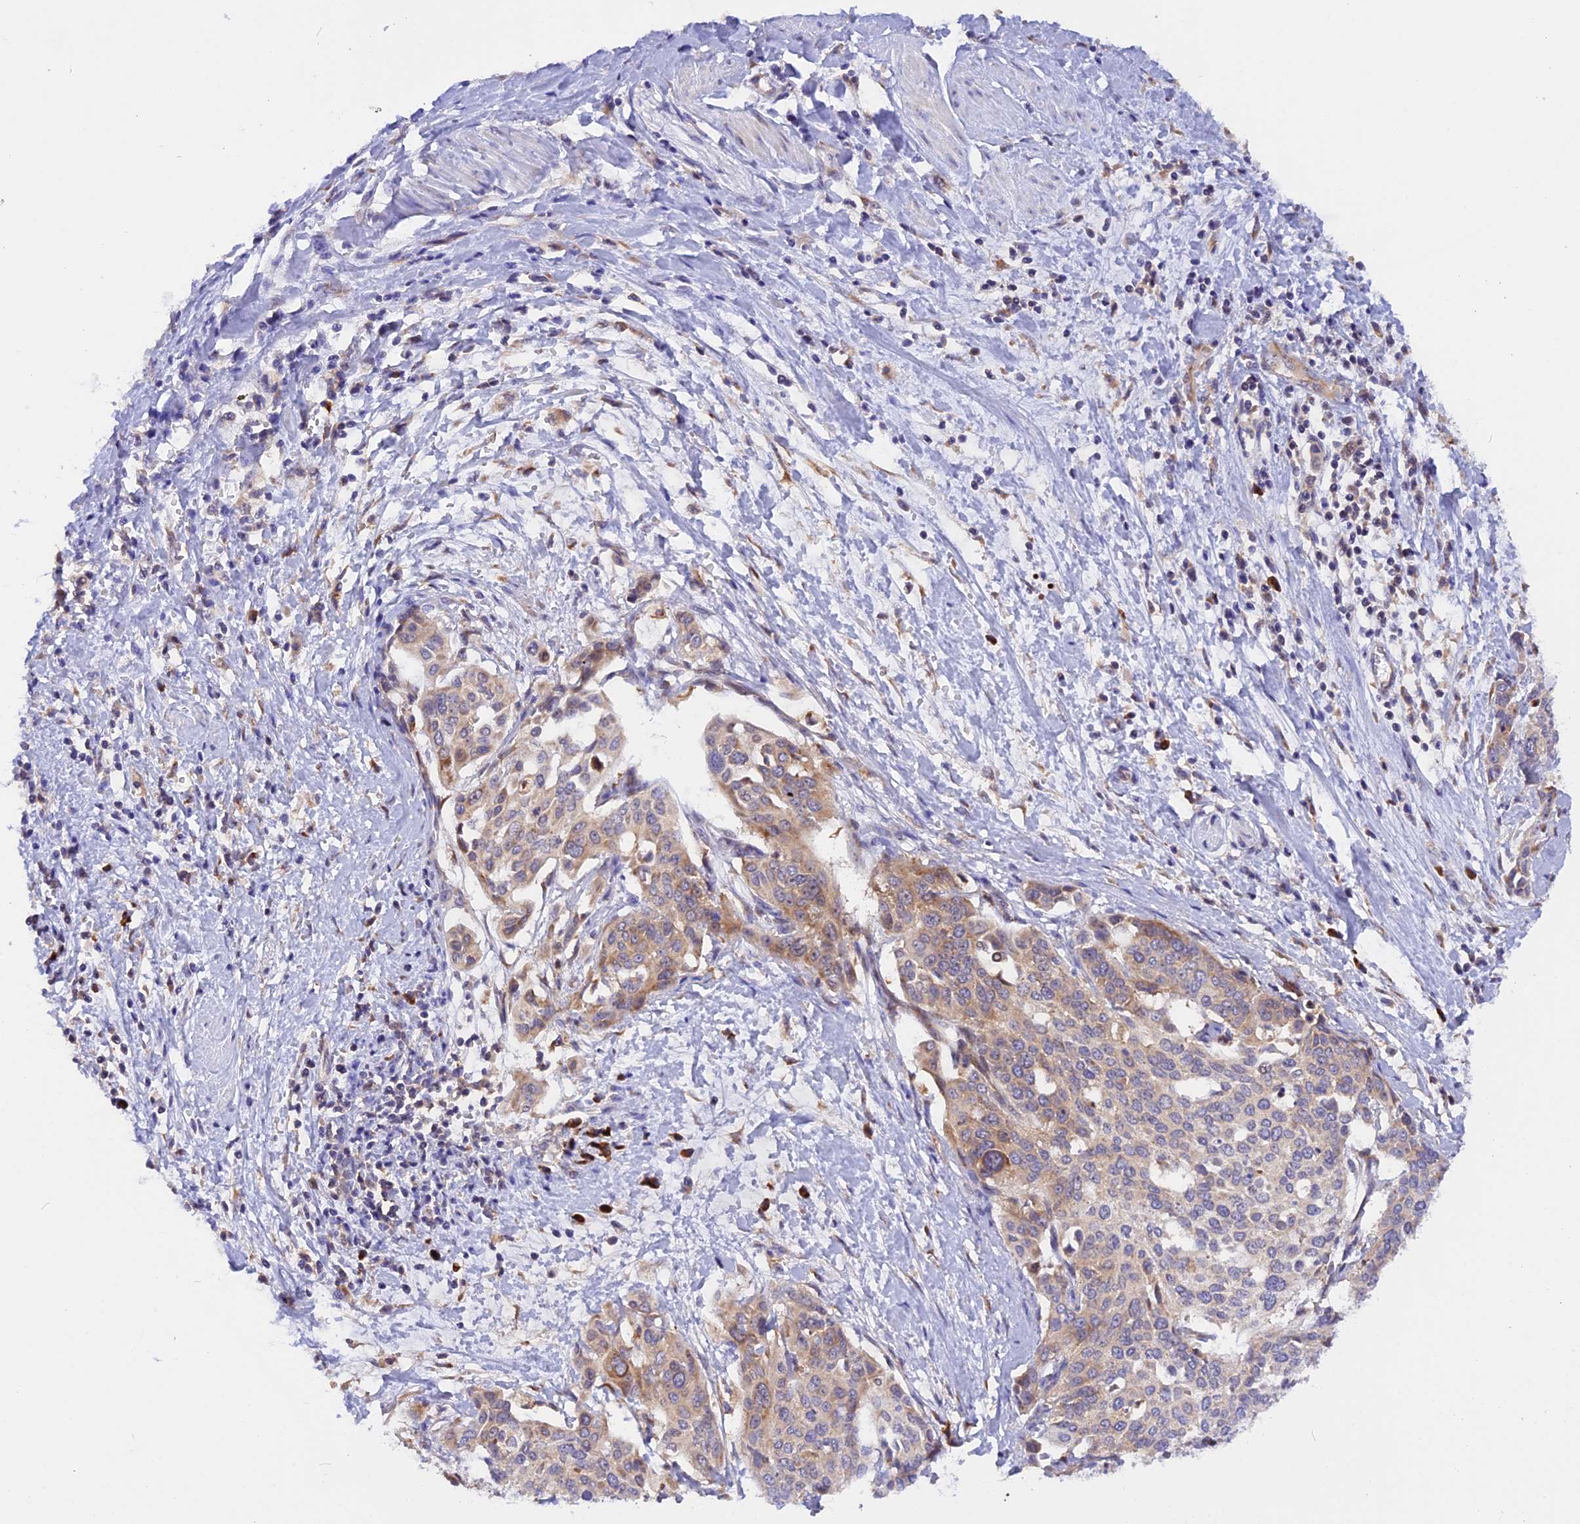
{"staining": {"intensity": "moderate", "quantity": ">75%", "location": "cytoplasmic/membranous"}, "tissue": "cervical cancer", "cell_type": "Tumor cells", "image_type": "cancer", "snomed": [{"axis": "morphology", "description": "Squamous cell carcinoma, NOS"}, {"axis": "topography", "description": "Cervix"}], "caption": "A histopathology image showing moderate cytoplasmic/membranous expression in about >75% of tumor cells in cervical cancer, as visualized by brown immunohistochemical staining.", "gene": "GNPTAB", "patient": {"sex": "female", "age": 44}}